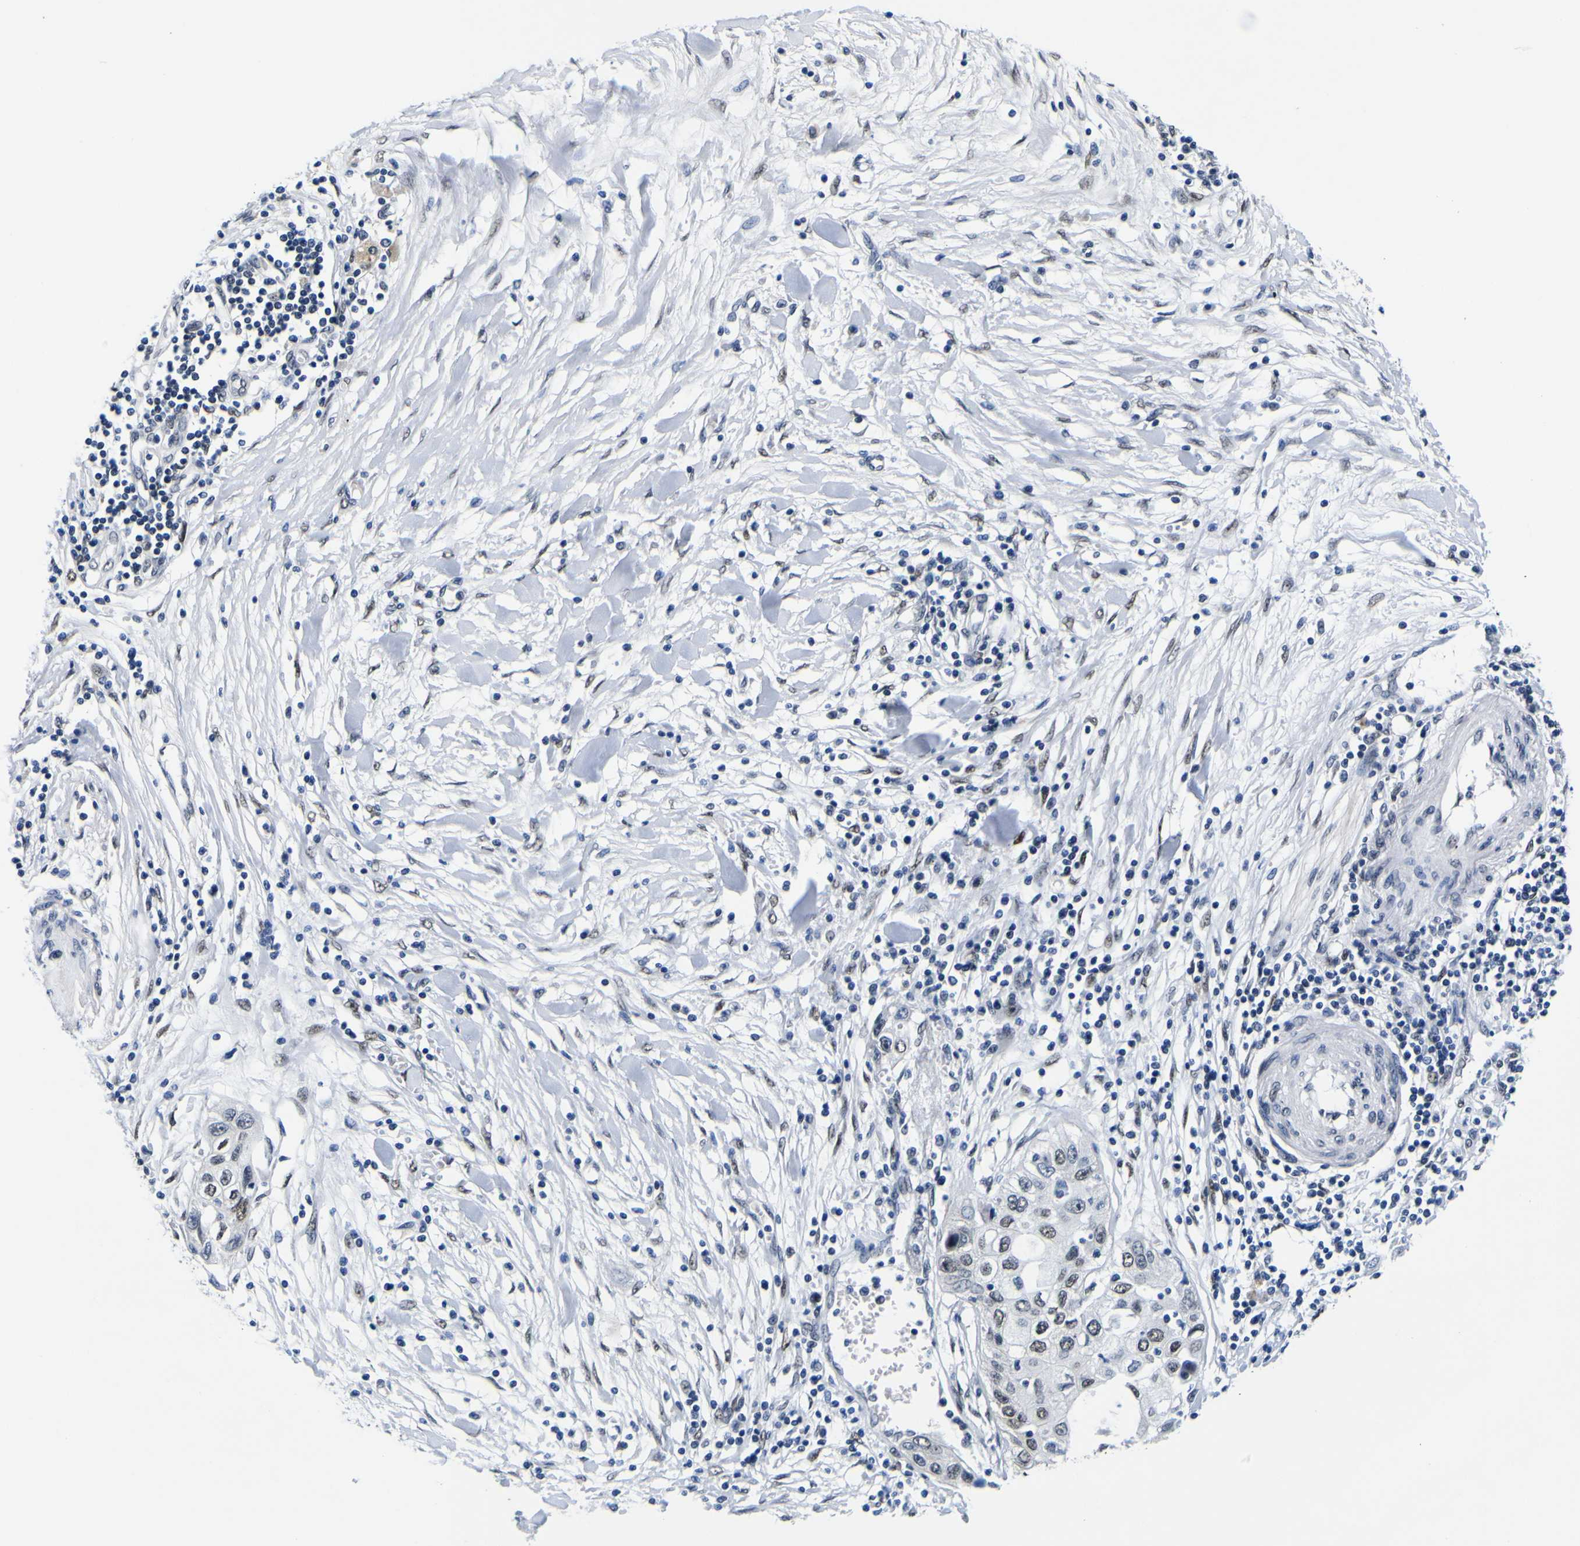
{"staining": {"intensity": "weak", "quantity": "<25%", "location": "nuclear"}, "tissue": "pancreatic cancer", "cell_type": "Tumor cells", "image_type": "cancer", "snomed": [{"axis": "morphology", "description": "Adenocarcinoma, NOS"}, {"axis": "topography", "description": "Pancreas"}], "caption": "Pancreatic cancer (adenocarcinoma) was stained to show a protein in brown. There is no significant staining in tumor cells. (Brightfield microscopy of DAB IHC at high magnification).", "gene": "CUL4B", "patient": {"sex": "female", "age": 70}}